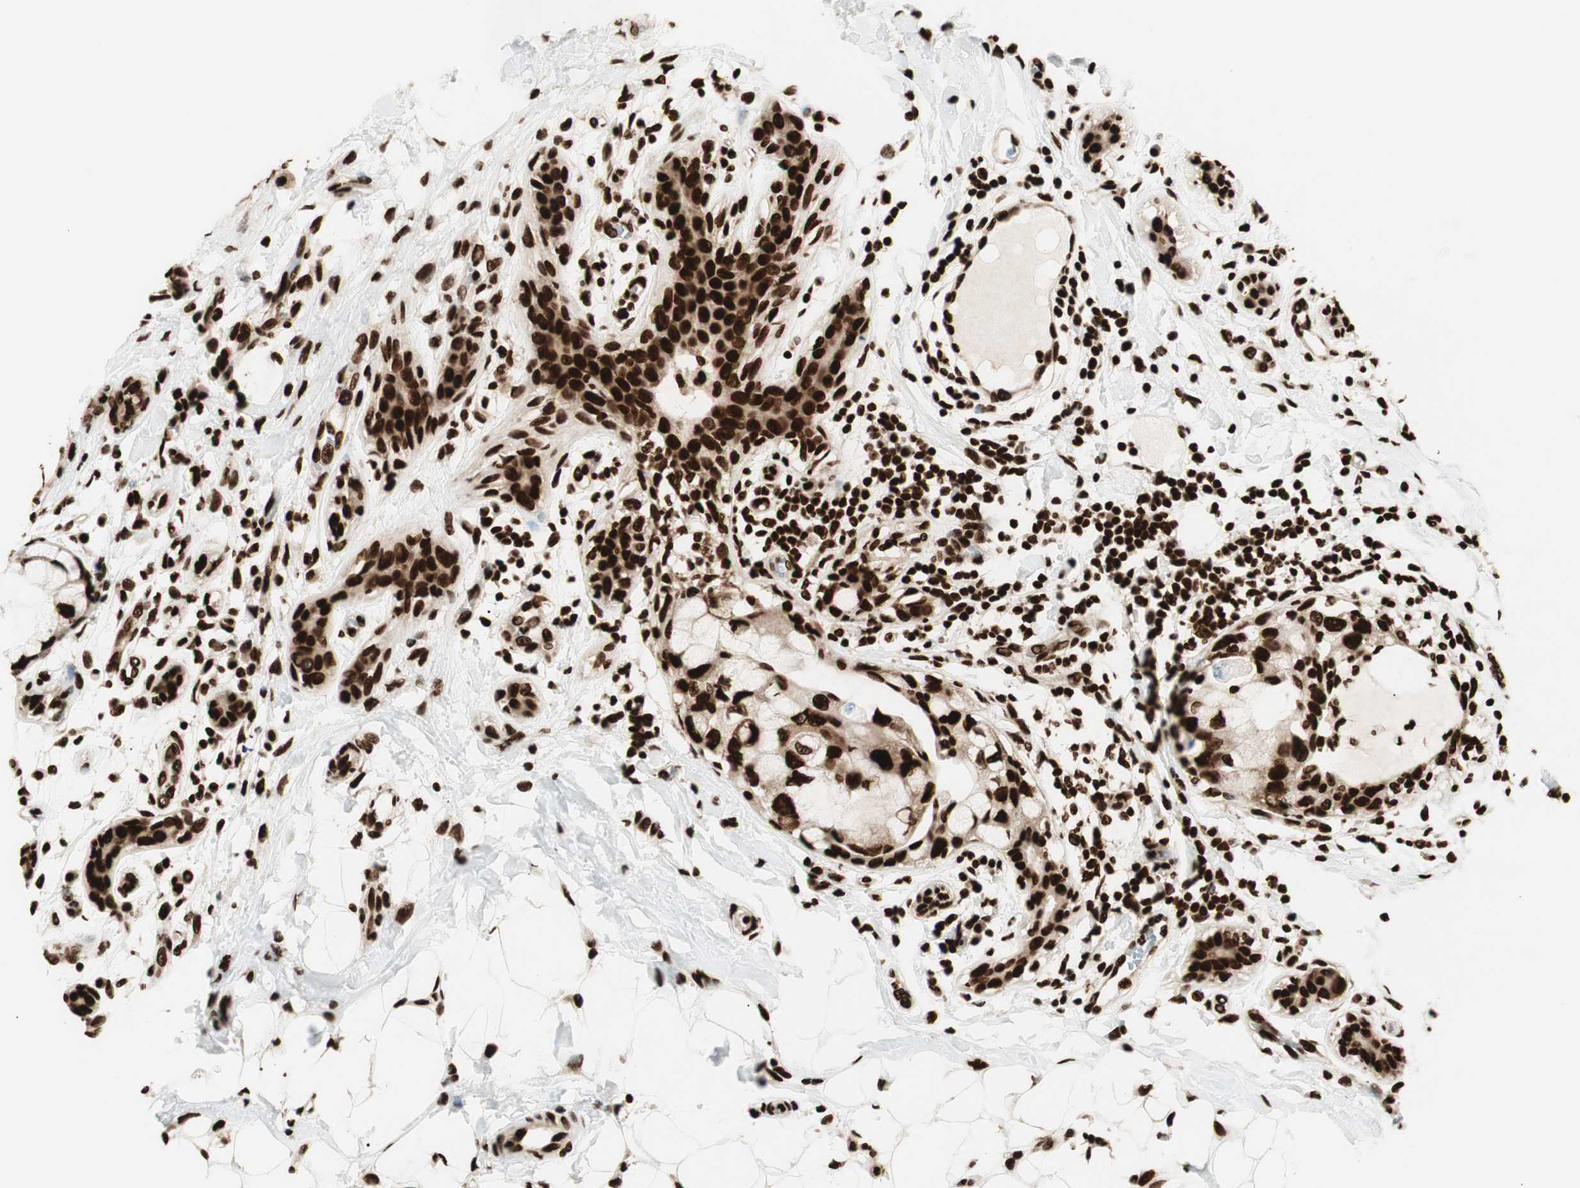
{"staining": {"intensity": "strong", "quantity": ">75%", "location": "nuclear"}, "tissue": "breast cancer", "cell_type": "Tumor cells", "image_type": "cancer", "snomed": [{"axis": "morphology", "description": "Duct carcinoma"}, {"axis": "topography", "description": "Breast"}], "caption": "Breast cancer (intraductal carcinoma) was stained to show a protein in brown. There is high levels of strong nuclear staining in about >75% of tumor cells.", "gene": "EWSR1", "patient": {"sex": "female", "age": 40}}